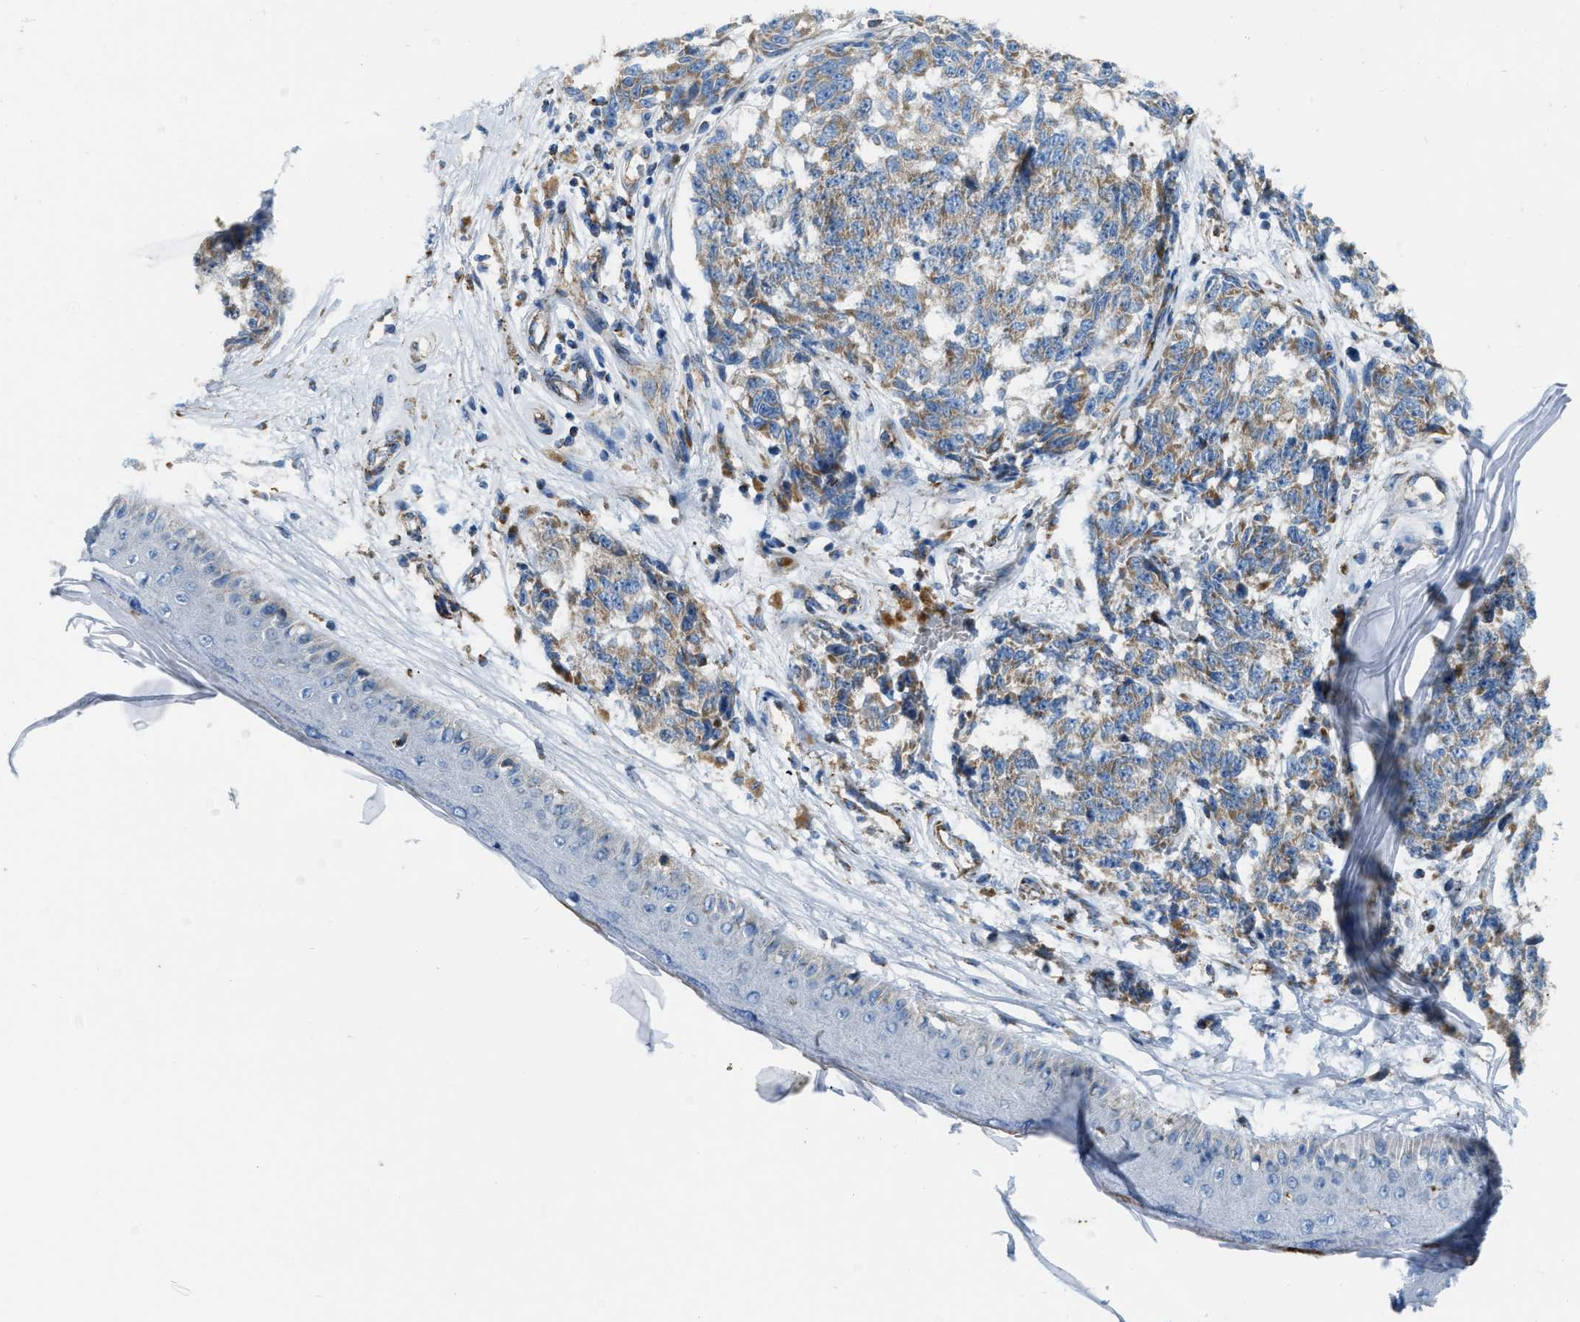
{"staining": {"intensity": "weak", "quantity": ">75%", "location": "cytoplasmic/membranous"}, "tissue": "melanoma", "cell_type": "Tumor cells", "image_type": "cancer", "snomed": [{"axis": "morphology", "description": "Malignant melanoma, NOS"}, {"axis": "topography", "description": "Skin"}], "caption": "This is an image of immunohistochemistry staining of malignant melanoma, which shows weak staining in the cytoplasmic/membranous of tumor cells.", "gene": "JADE1", "patient": {"sex": "female", "age": 64}}